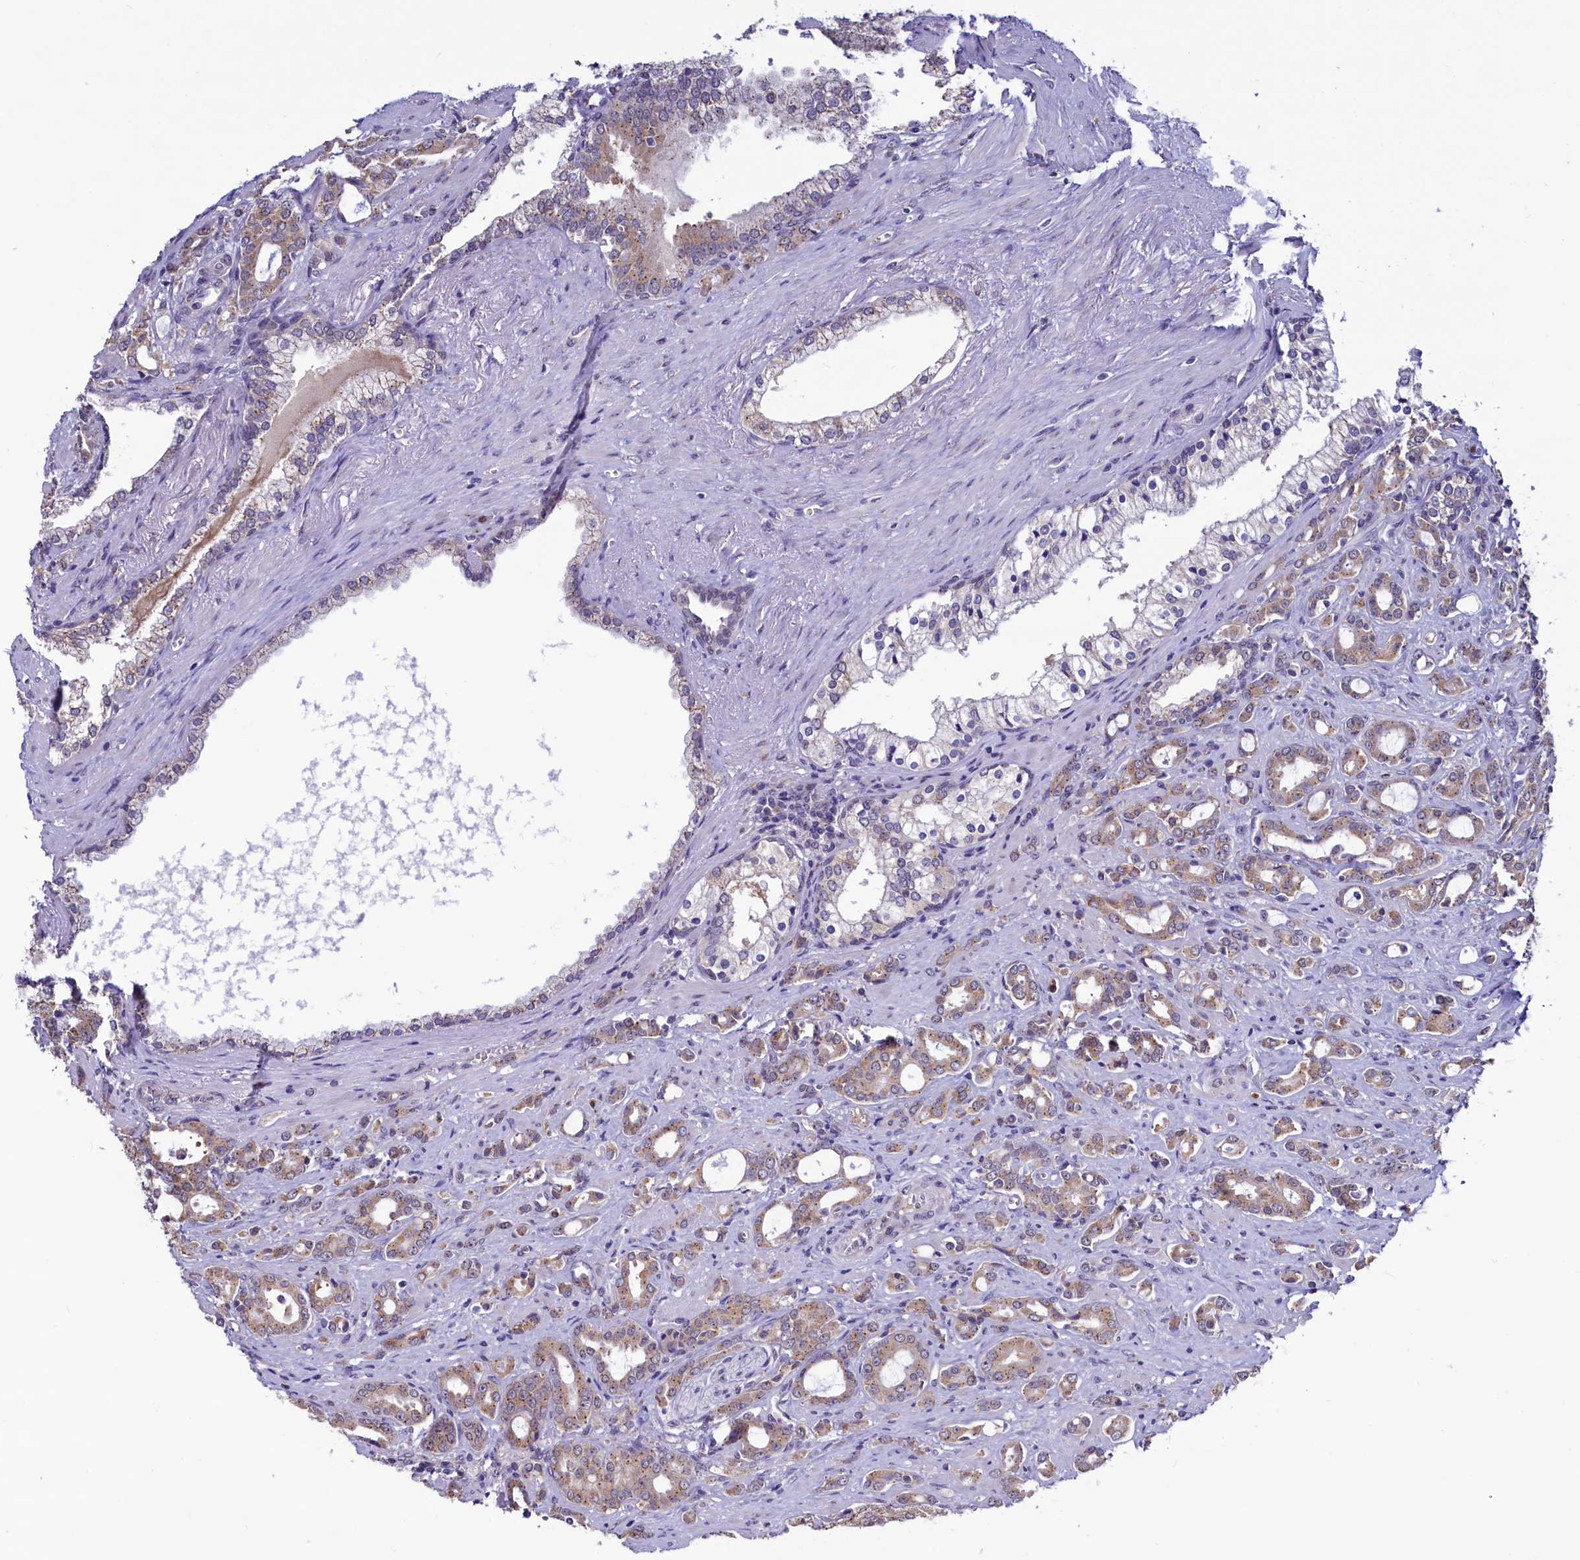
{"staining": {"intensity": "moderate", "quantity": ">75%", "location": "cytoplasmic/membranous"}, "tissue": "prostate cancer", "cell_type": "Tumor cells", "image_type": "cancer", "snomed": [{"axis": "morphology", "description": "Adenocarcinoma, High grade"}, {"axis": "topography", "description": "Prostate"}], "caption": "Moderate cytoplasmic/membranous expression is present in about >75% of tumor cells in prostate cancer.", "gene": "SEC24C", "patient": {"sex": "male", "age": 72}}